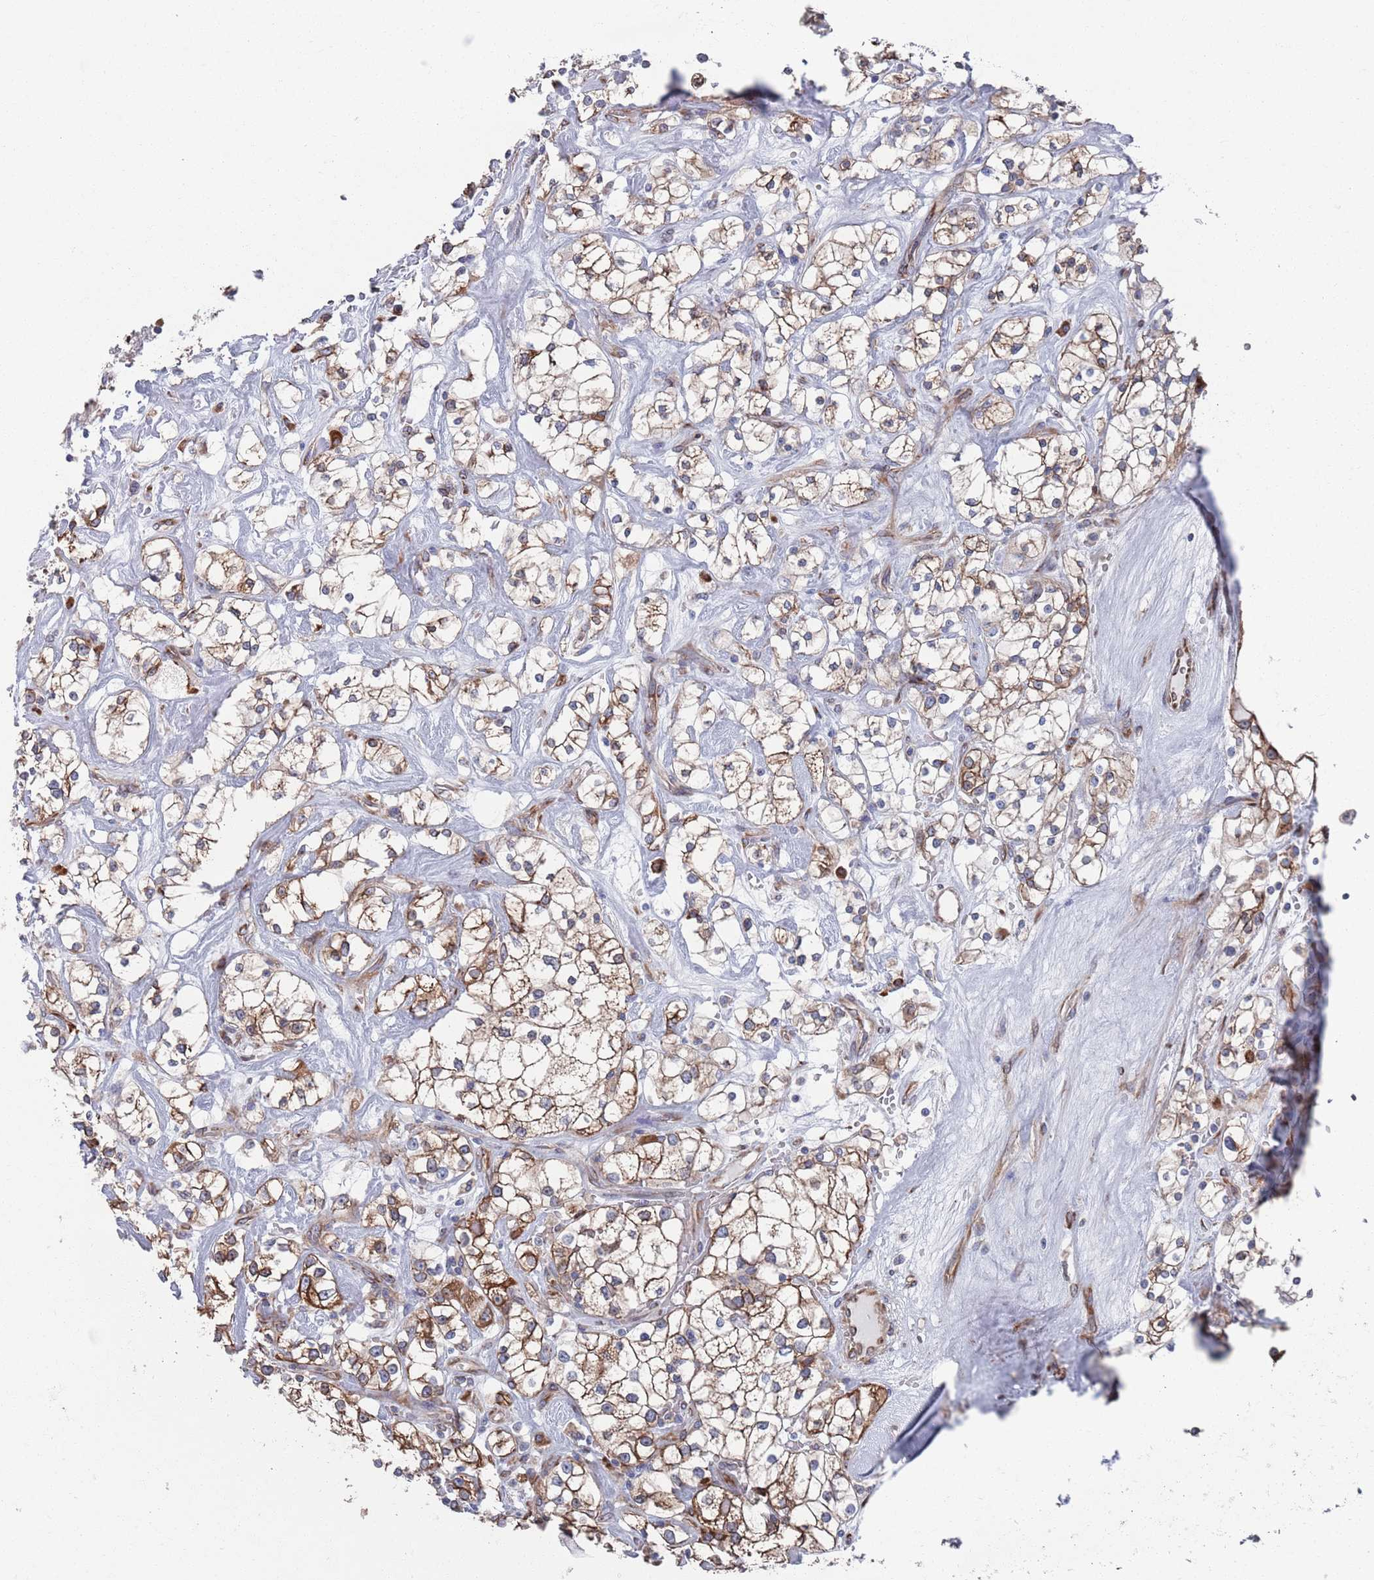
{"staining": {"intensity": "moderate", "quantity": "25%-75%", "location": "cytoplasmic/membranous"}, "tissue": "renal cancer", "cell_type": "Tumor cells", "image_type": "cancer", "snomed": [{"axis": "morphology", "description": "Adenocarcinoma, NOS"}, {"axis": "topography", "description": "Kidney"}], "caption": "The photomicrograph reveals staining of renal adenocarcinoma, revealing moderate cytoplasmic/membranous protein positivity (brown color) within tumor cells.", "gene": "CCDC106", "patient": {"sex": "male", "age": 77}}